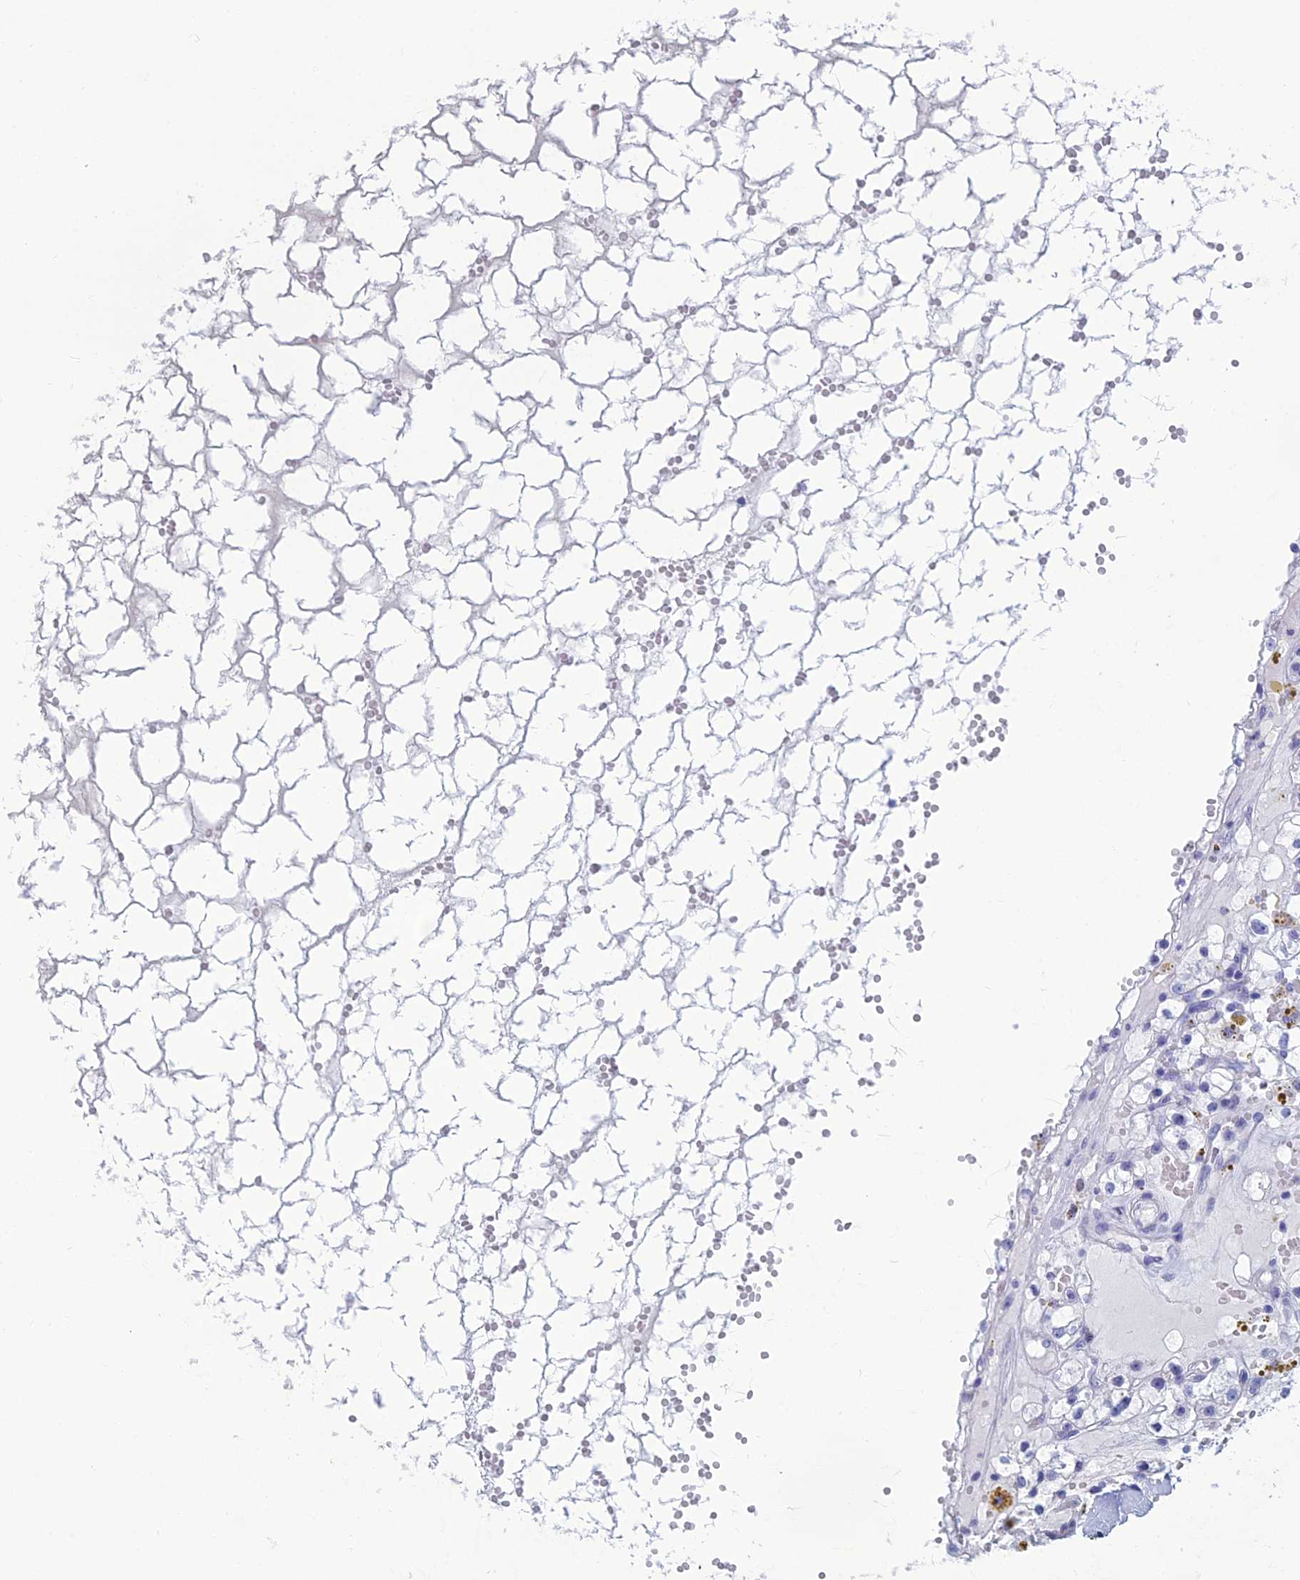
{"staining": {"intensity": "negative", "quantity": "none", "location": "none"}, "tissue": "renal cancer", "cell_type": "Tumor cells", "image_type": "cancer", "snomed": [{"axis": "morphology", "description": "Adenocarcinoma, NOS"}, {"axis": "topography", "description": "Kidney"}], "caption": "Protein analysis of renal adenocarcinoma displays no significant expression in tumor cells. (Immunohistochemistry (ihc), brightfield microscopy, high magnification).", "gene": "CCDC183", "patient": {"sex": "male", "age": 56}}